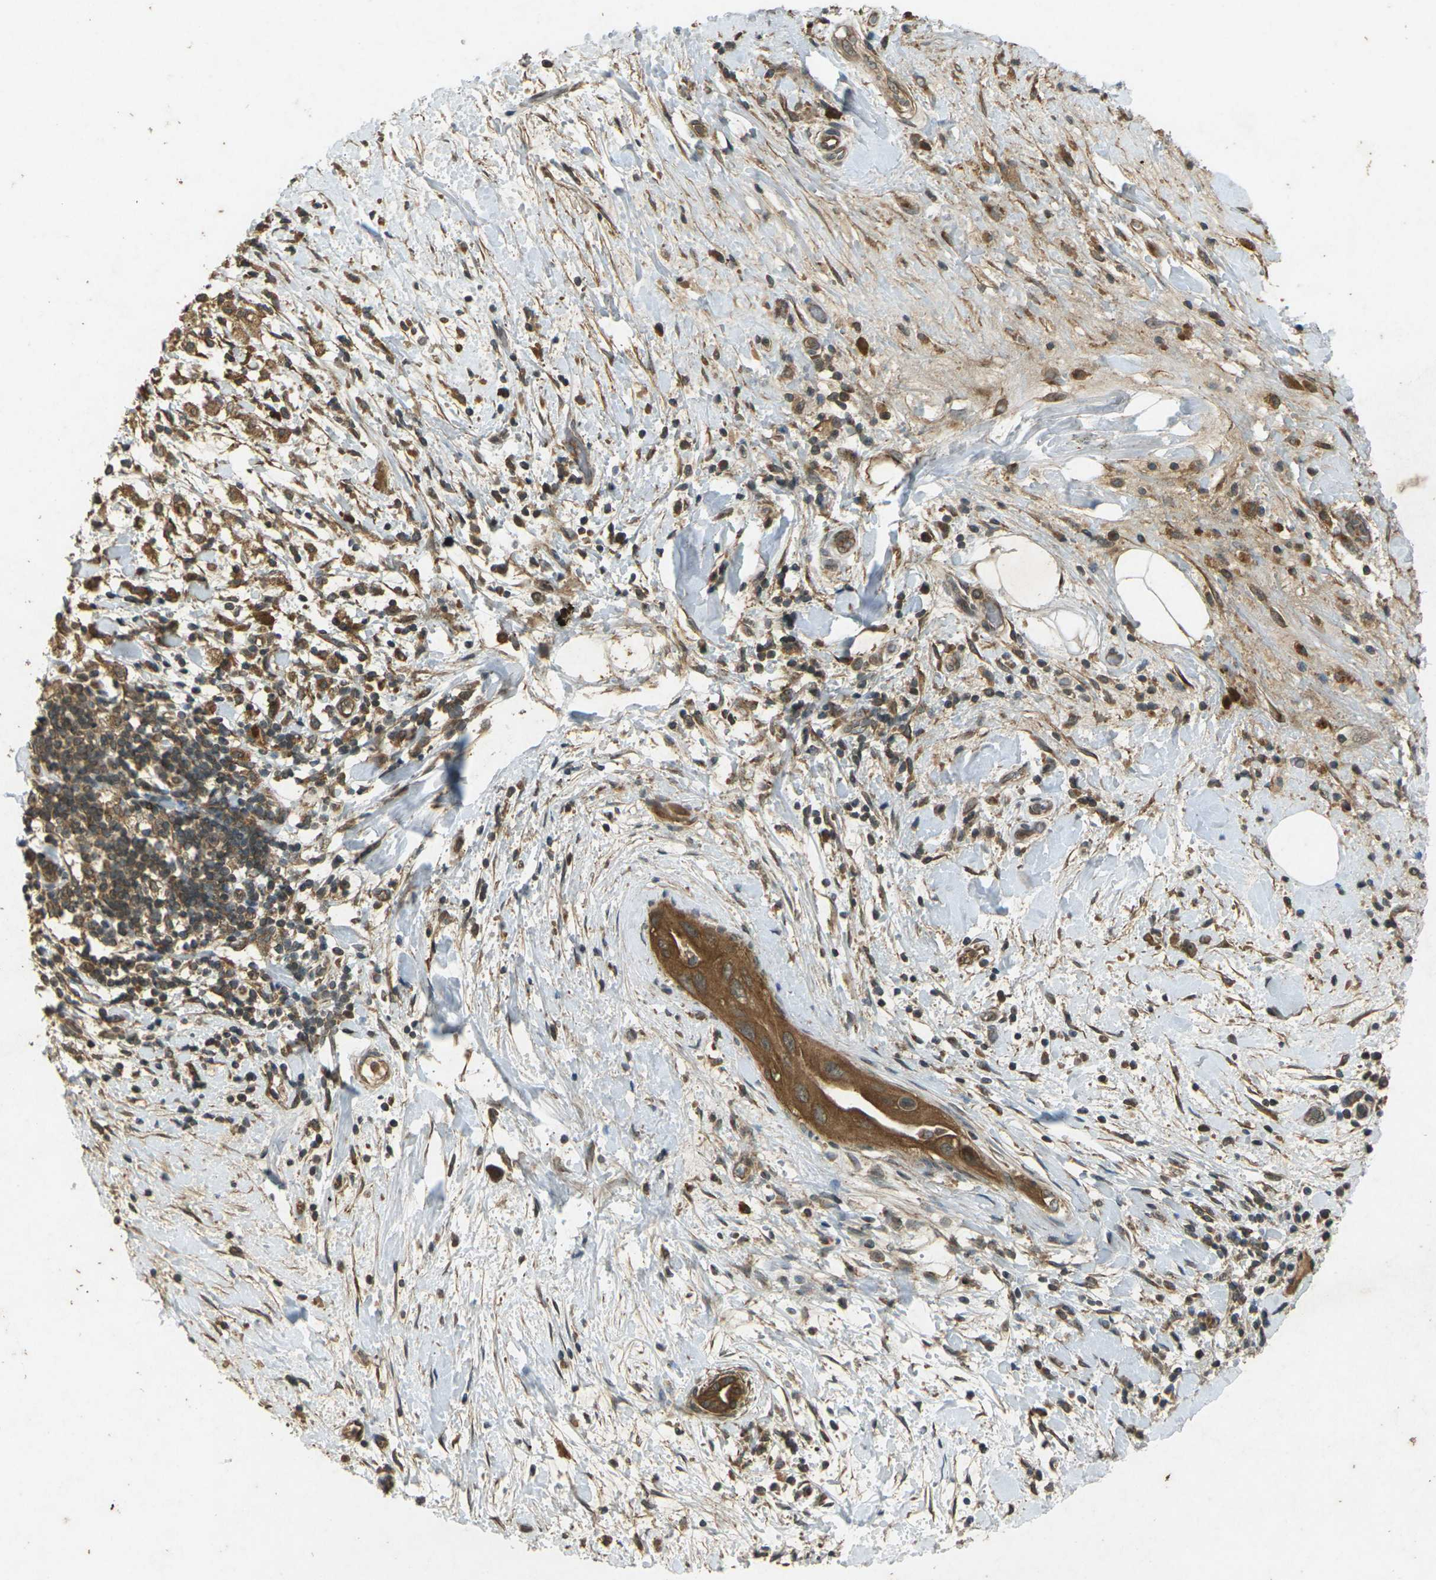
{"staining": {"intensity": "moderate", "quantity": ">75%", "location": "cytoplasmic/membranous"}, "tissue": "pancreatic cancer", "cell_type": "Tumor cells", "image_type": "cancer", "snomed": [{"axis": "morphology", "description": "Adenocarcinoma, NOS"}, {"axis": "topography", "description": "Pancreas"}], "caption": "Brown immunohistochemical staining in adenocarcinoma (pancreatic) exhibits moderate cytoplasmic/membranous staining in approximately >75% of tumor cells.", "gene": "TAP1", "patient": {"sex": "male", "age": 55}}